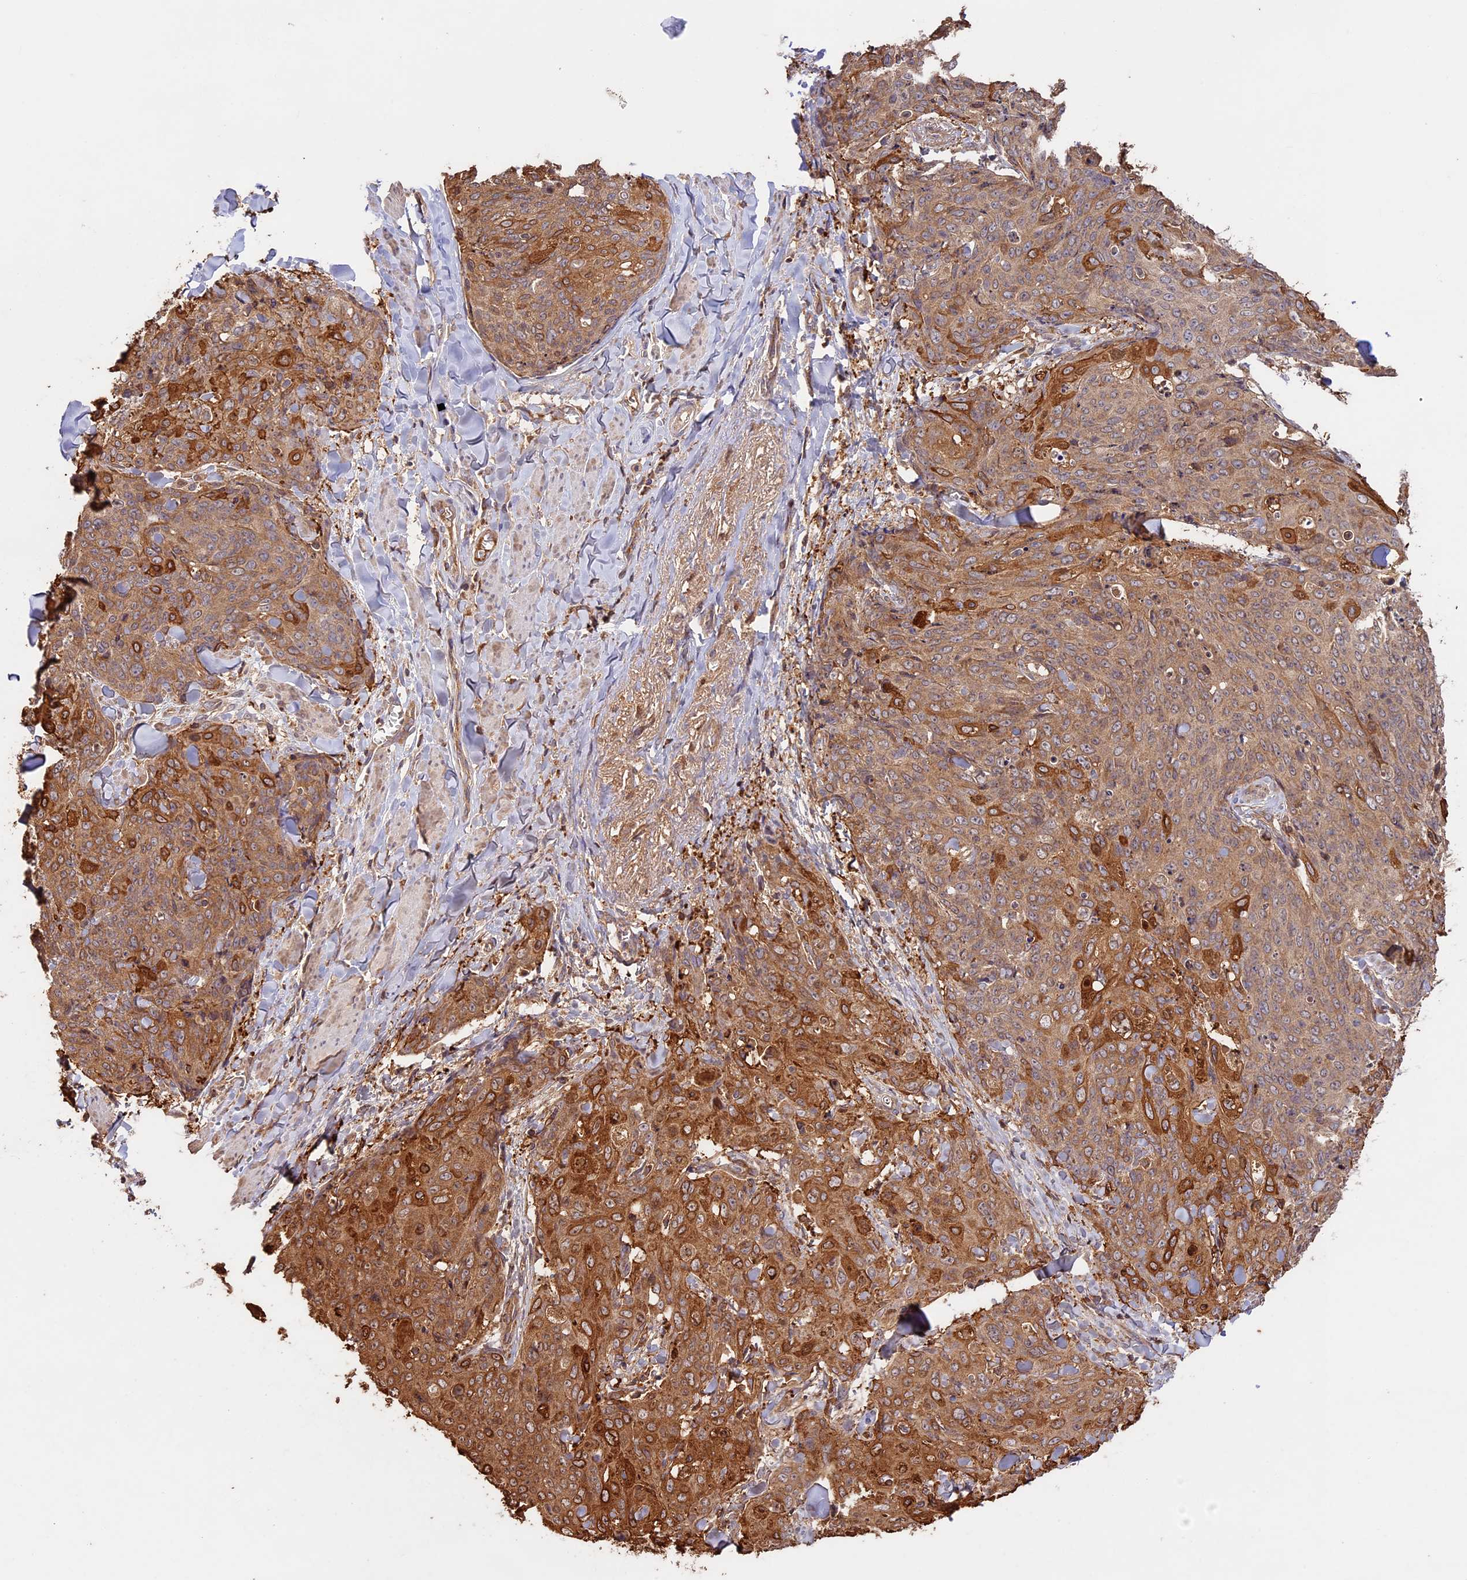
{"staining": {"intensity": "strong", "quantity": "25%-75%", "location": "cytoplasmic/membranous"}, "tissue": "skin cancer", "cell_type": "Tumor cells", "image_type": "cancer", "snomed": [{"axis": "morphology", "description": "Squamous cell carcinoma, NOS"}, {"axis": "topography", "description": "Skin"}, {"axis": "topography", "description": "Vulva"}], "caption": "Immunohistochemistry image of human squamous cell carcinoma (skin) stained for a protein (brown), which displays high levels of strong cytoplasmic/membranous expression in approximately 25%-75% of tumor cells.", "gene": "BCAS4", "patient": {"sex": "female", "age": 85}}